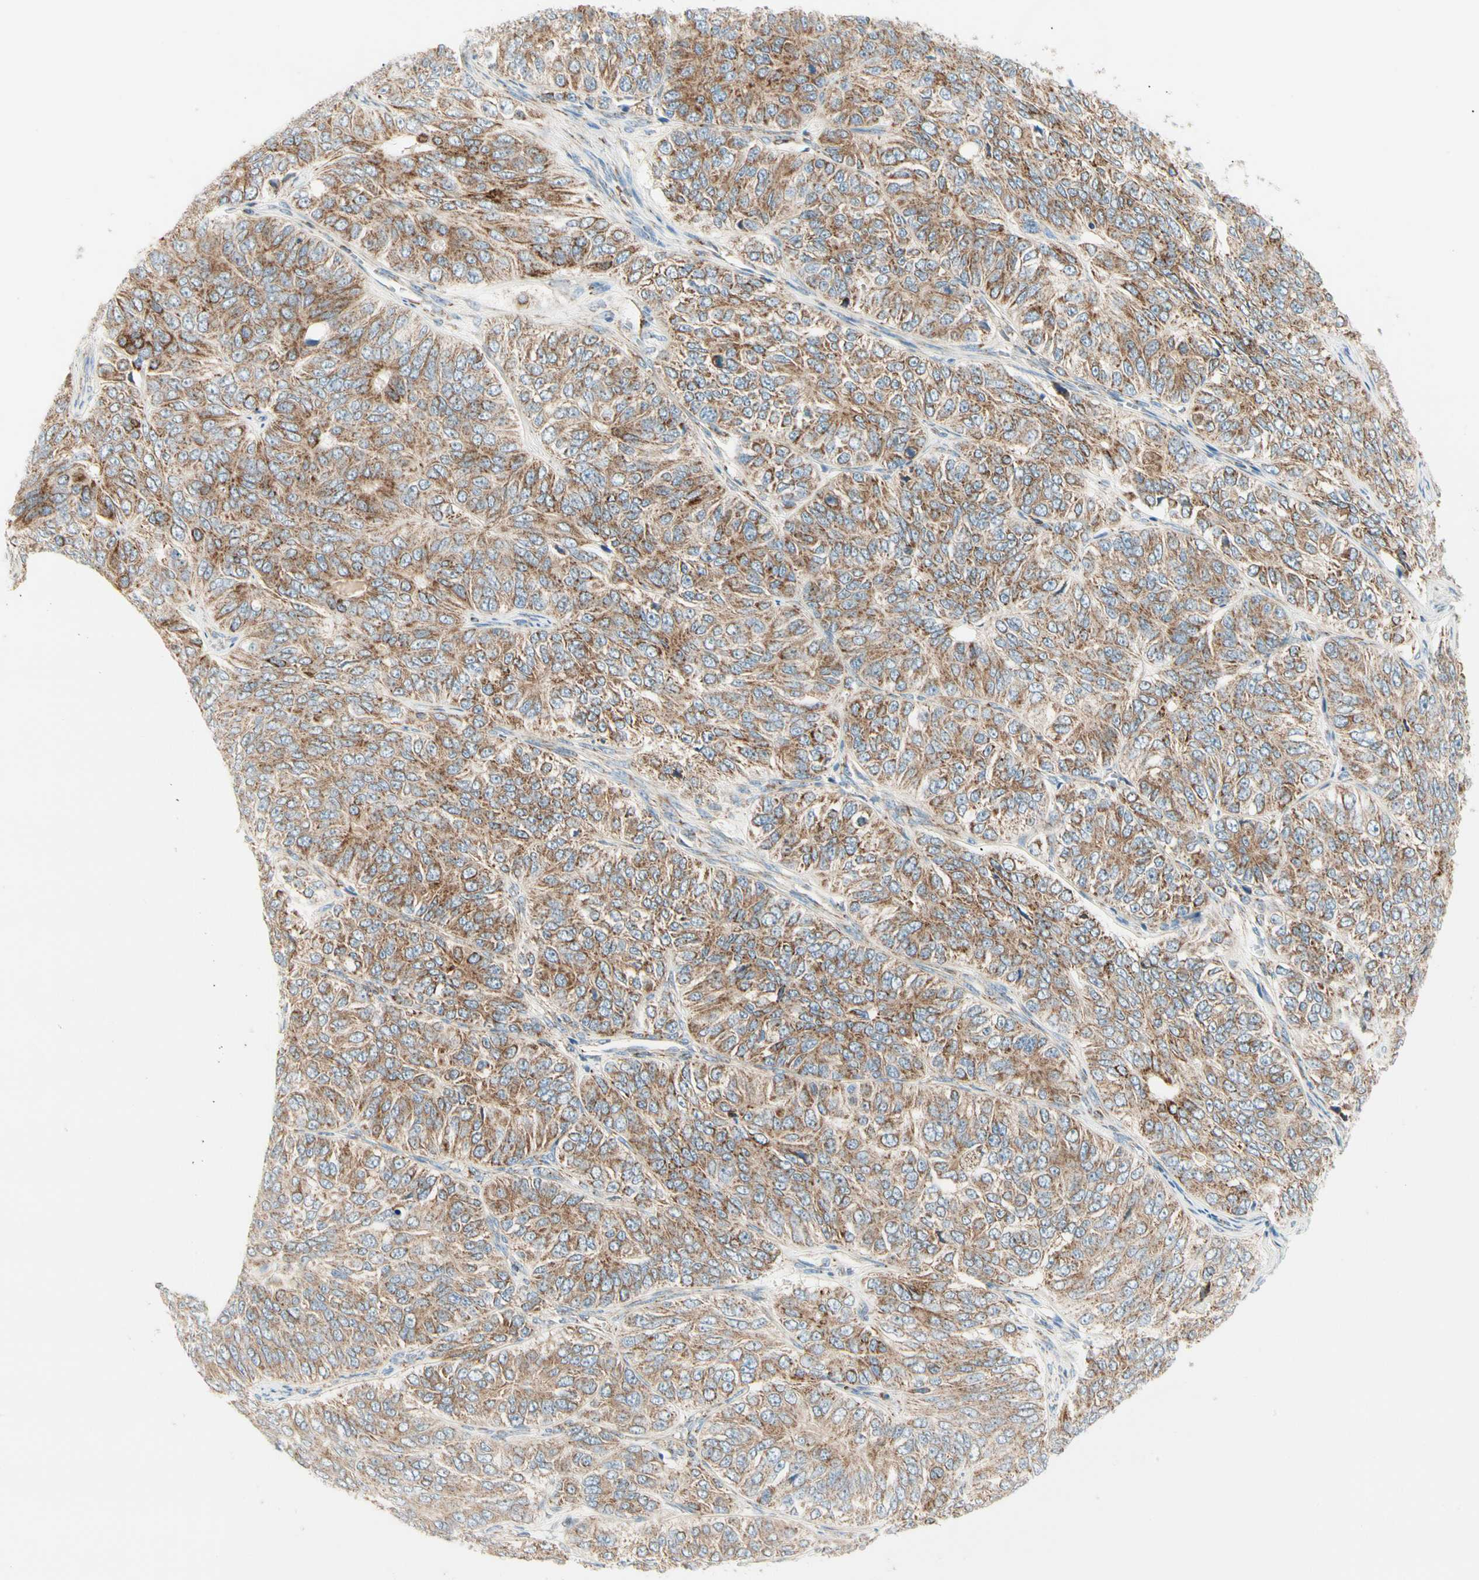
{"staining": {"intensity": "moderate", "quantity": ">75%", "location": "cytoplasmic/membranous"}, "tissue": "ovarian cancer", "cell_type": "Tumor cells", "image_type": "cancer", "snomed": [{"axis": "morphology", "description": "Carcinoma, endometroid"}, {"axis": "topography", "description": "Ovary"}], "caption": "Protein analysis of ovarian cancer (endometroid carcinoma) tissue exhibits moderate cytoplasmic/membranous expression in about >75% of tumor cells. (IHC, brightfield microscopy, high magnification).", "gene": "TBC1D10A", "patient": {"sex": "female", "age": 51}}